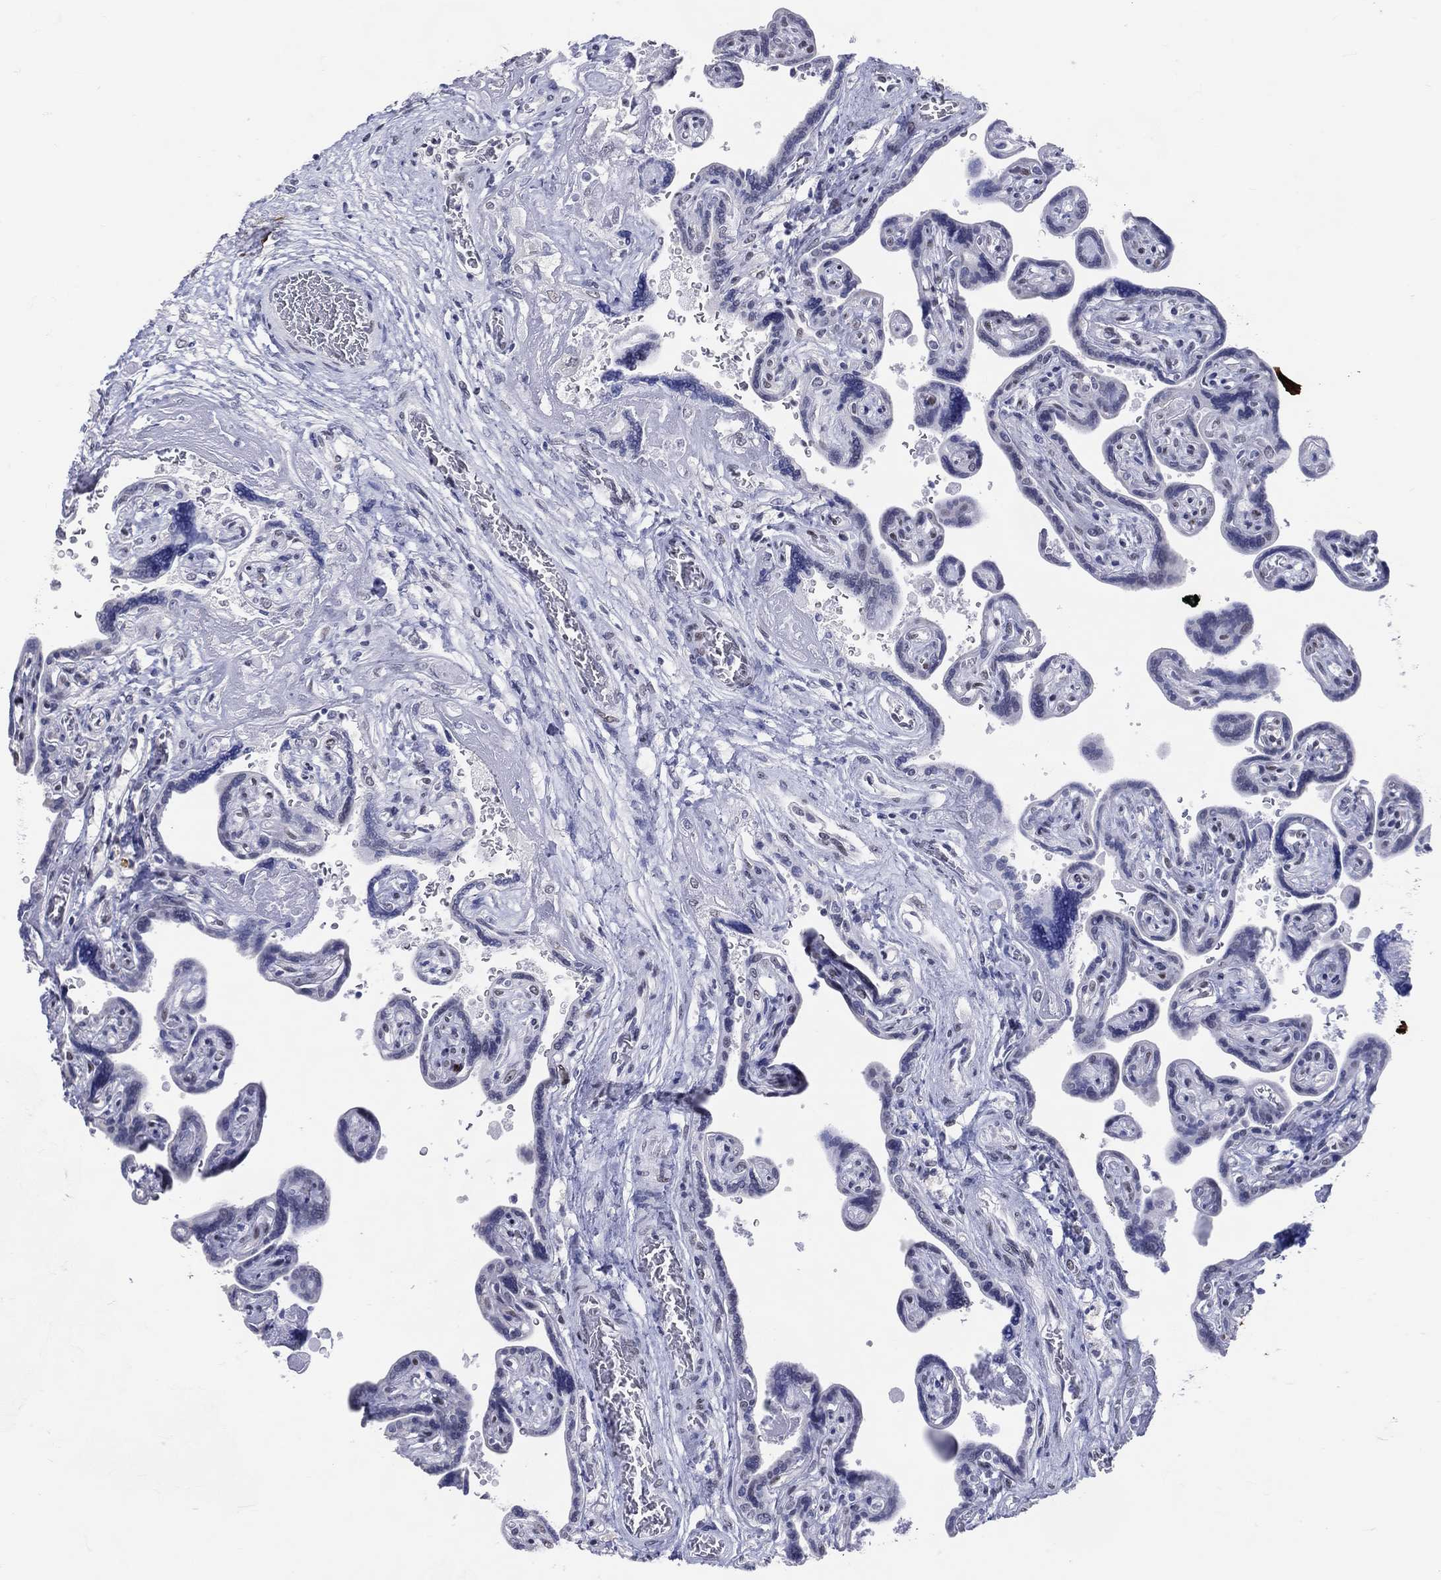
{"staining": {"intensity": "moderate", "quantity": "<25%", "location": "nuclear"}, "tissue": "placenta", "cell_type": "Decidual cells", "image_type": "normal", "snomed": [{"axis": "morphology", "description": "Normal tissue, NOS"}, {"axis": "topography", "description": "Placenta"}], "caption": "High-power microscopy captured an immunohistochemistry image of unremarkable placenta, revealing moderate nuclear positivity in about <25% of decidual cells. The staining was performed using DAB, with brown indicating positive protein expression. Nuclei are stained blue with hematoxylin.", "gene": "CFAP58", "patient": {"sex": "female", "age": 32}}